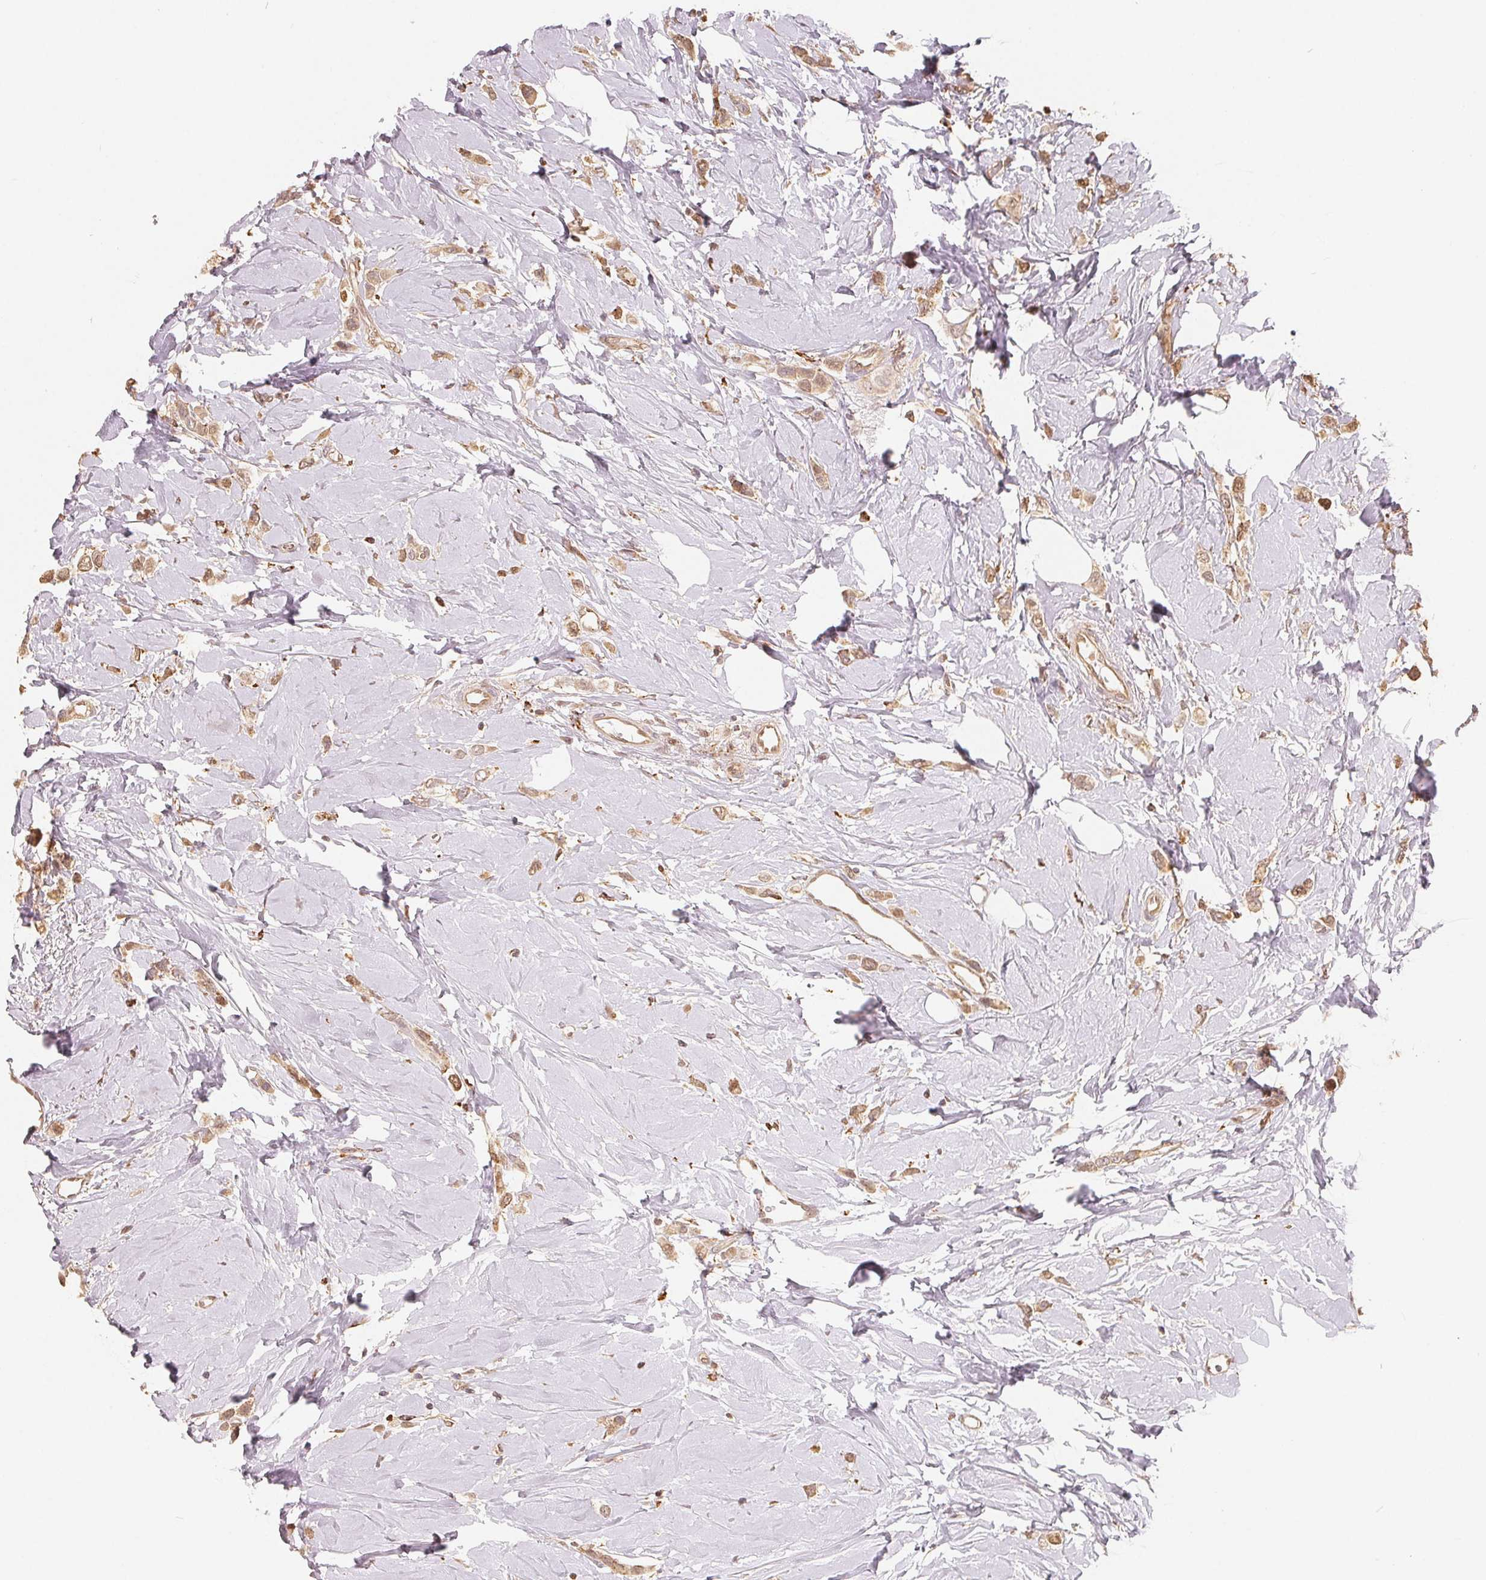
{"staining": {"intensity": "moderate", "quantity": ">75%", "location": "nuclear"}, "tissue": "breast cancer", "cell_type": "Tumor cells", "image_type": "cancer", "snomed": [{"axis": "morphology", "description": "Lobular carcinoma"}, {"axis": "topography", "description": "Breast"}], "caption": "Human breast cancer (lobular carcinoma) stained with a protein marker shows moderate staining in tumor cells.", "gene": "GUSB", "patient": {"sex": "female", "age": 66}}